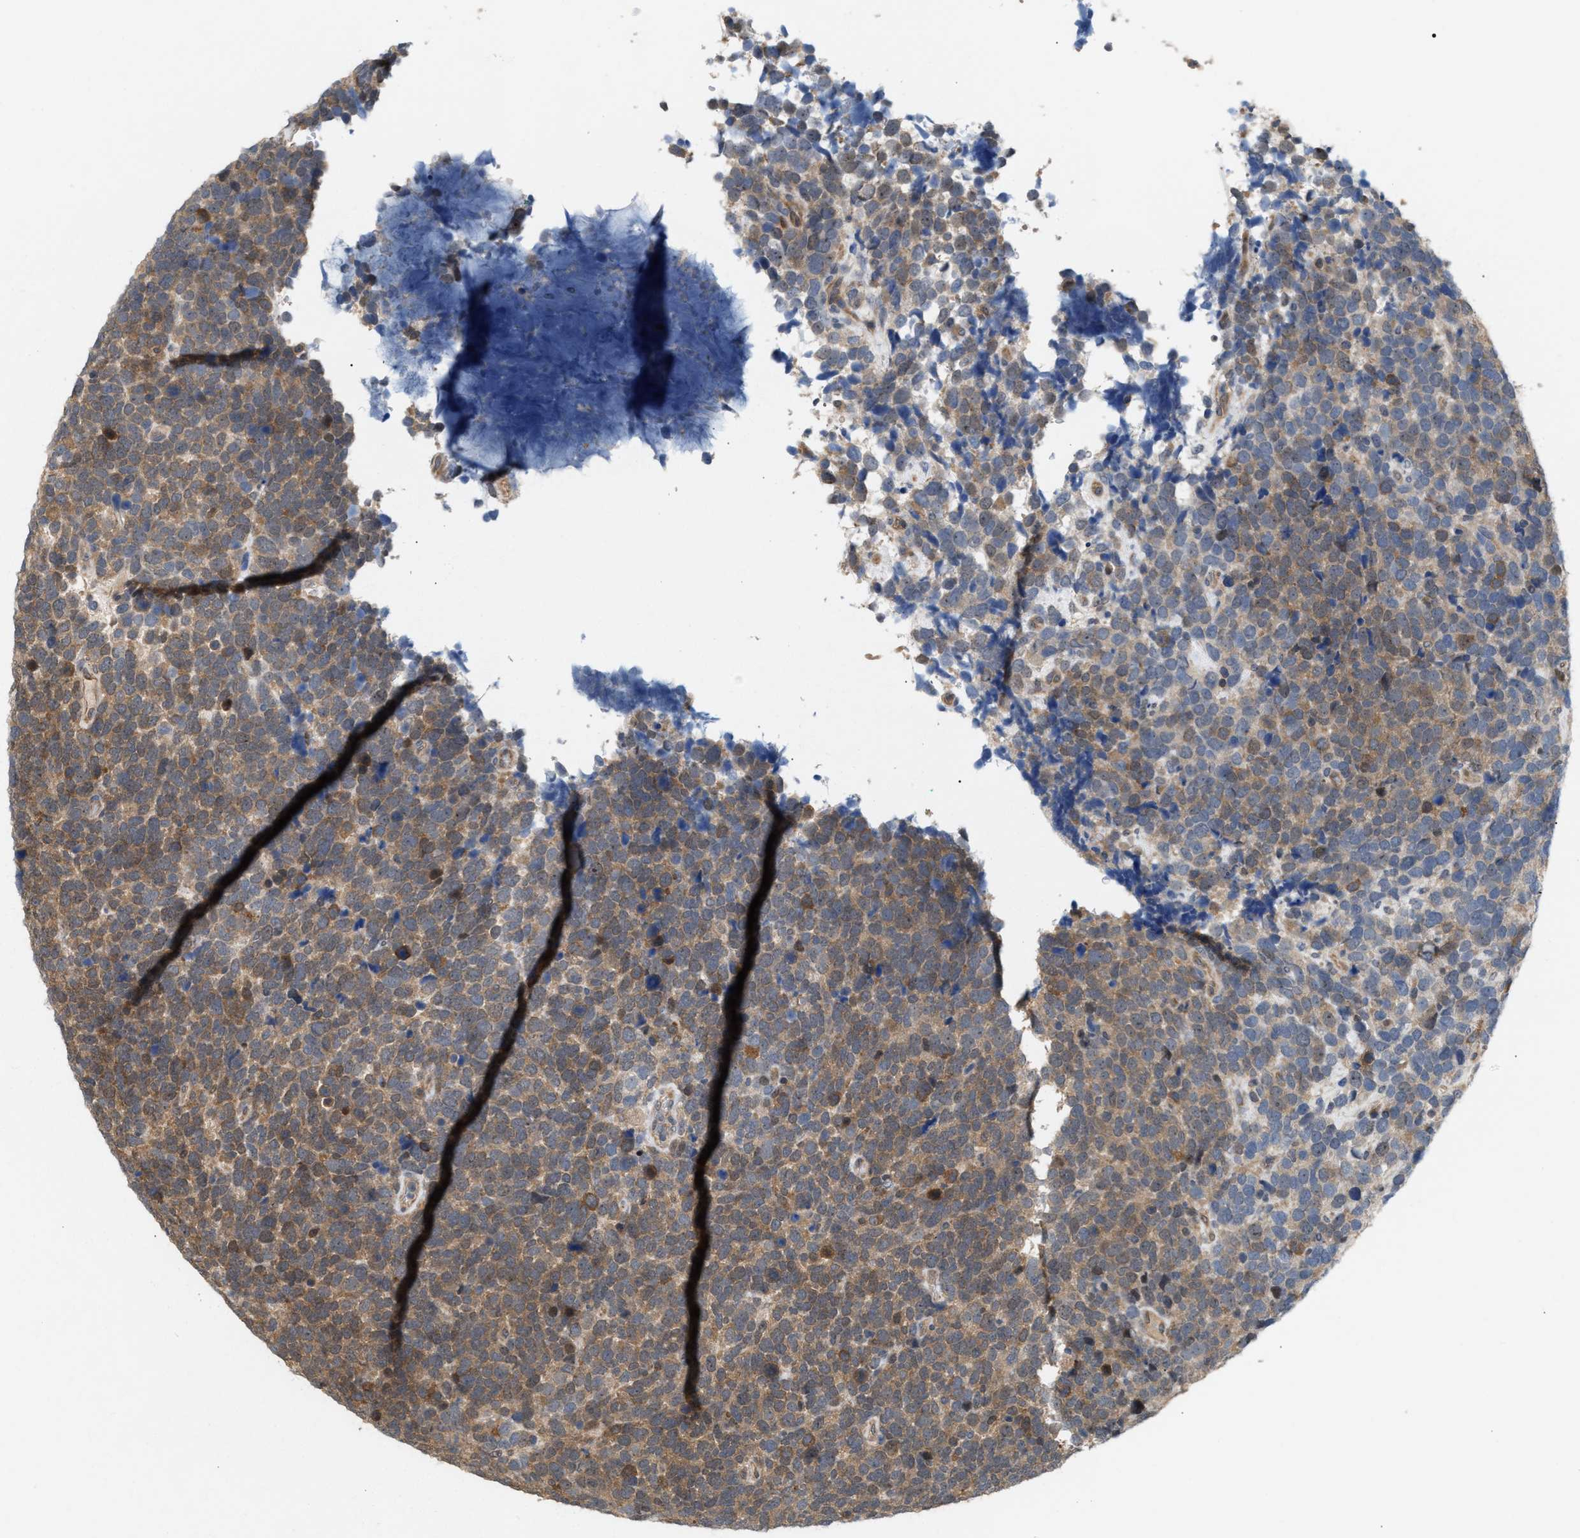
{"staining": {"intensity": "moderate", "quantity": "25%-75%", "location": "cytoplasmic/membranous"}, "tissue": "urothelial cancer", "cell_type": "Tumor cells", "image_type": "cancer", "snomed": [{"axis": "morphology", "description": "Urothelial carcinoma, High grade"}, {"axis": "topography", "description": "Urinary bladder"}], "caption": "Protein staining reveals moderate cytoplasmic/membranous positivity in approximately 25%-75% of tumor cells in urothelial cancer.", "gene": "GLOD4", "patient": {"sex": "female", "age": 82}}